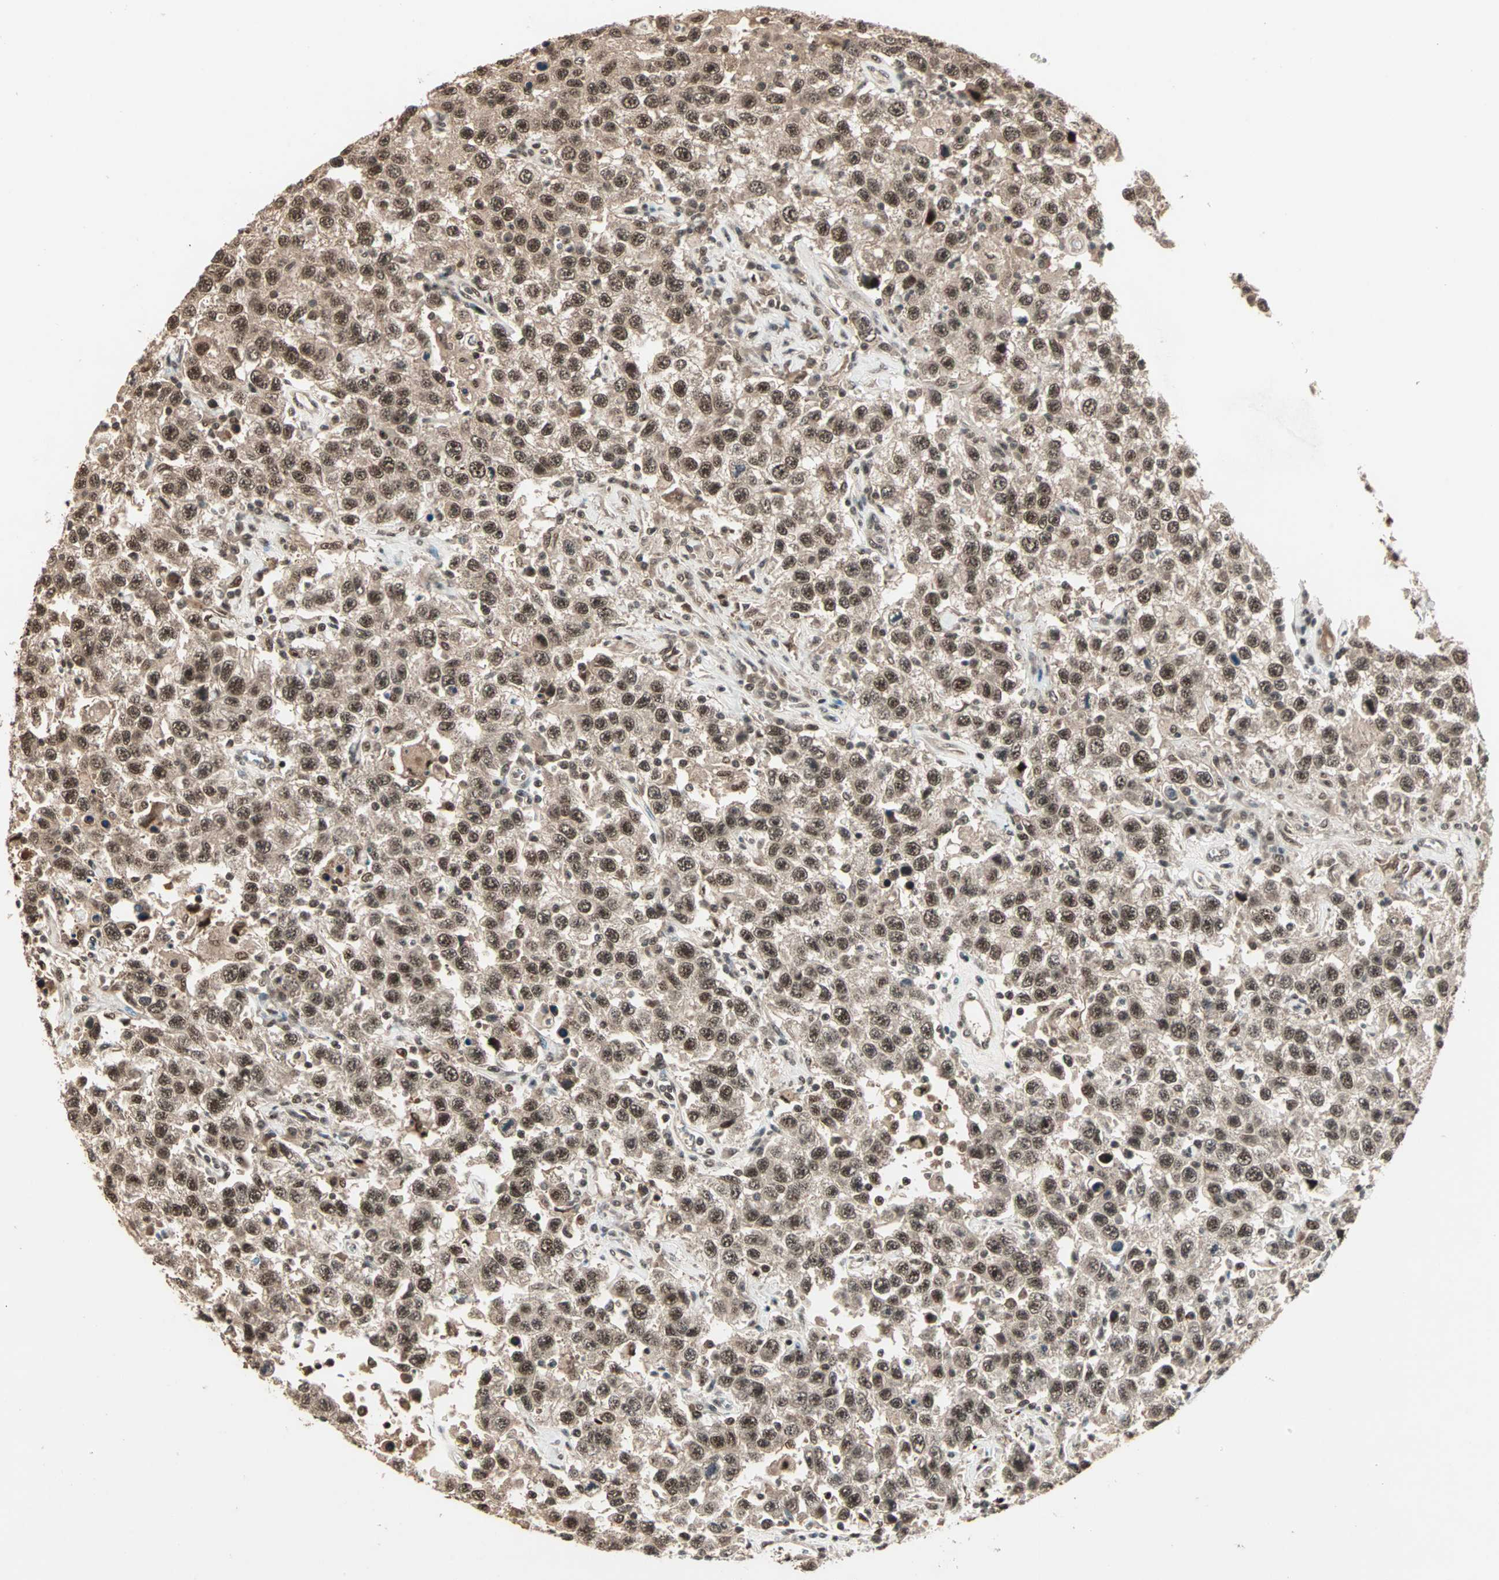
{"staining": {"intensity": "moderate", "quantity": ">75%", "location": "nuclear"}, "tissue": "testis cancer", "cell_type": "Tumor cells", "image_type": "cancer", "snomed": [{"axis": "morphology", "description": "Seminoma, NOS"}, {"axis": "topography", "description": "Testis"}], "caption": "An immunohistochemistry image of tumor tissue is shown. Protein staining in brown highlights moderate nuclear positivity in testis cancer within tumor cells. (Brightfield microscopy of DAB IHC at high magnification).", "gene": "ZNF701", "patient": {"sex": "male", "age": 41}}